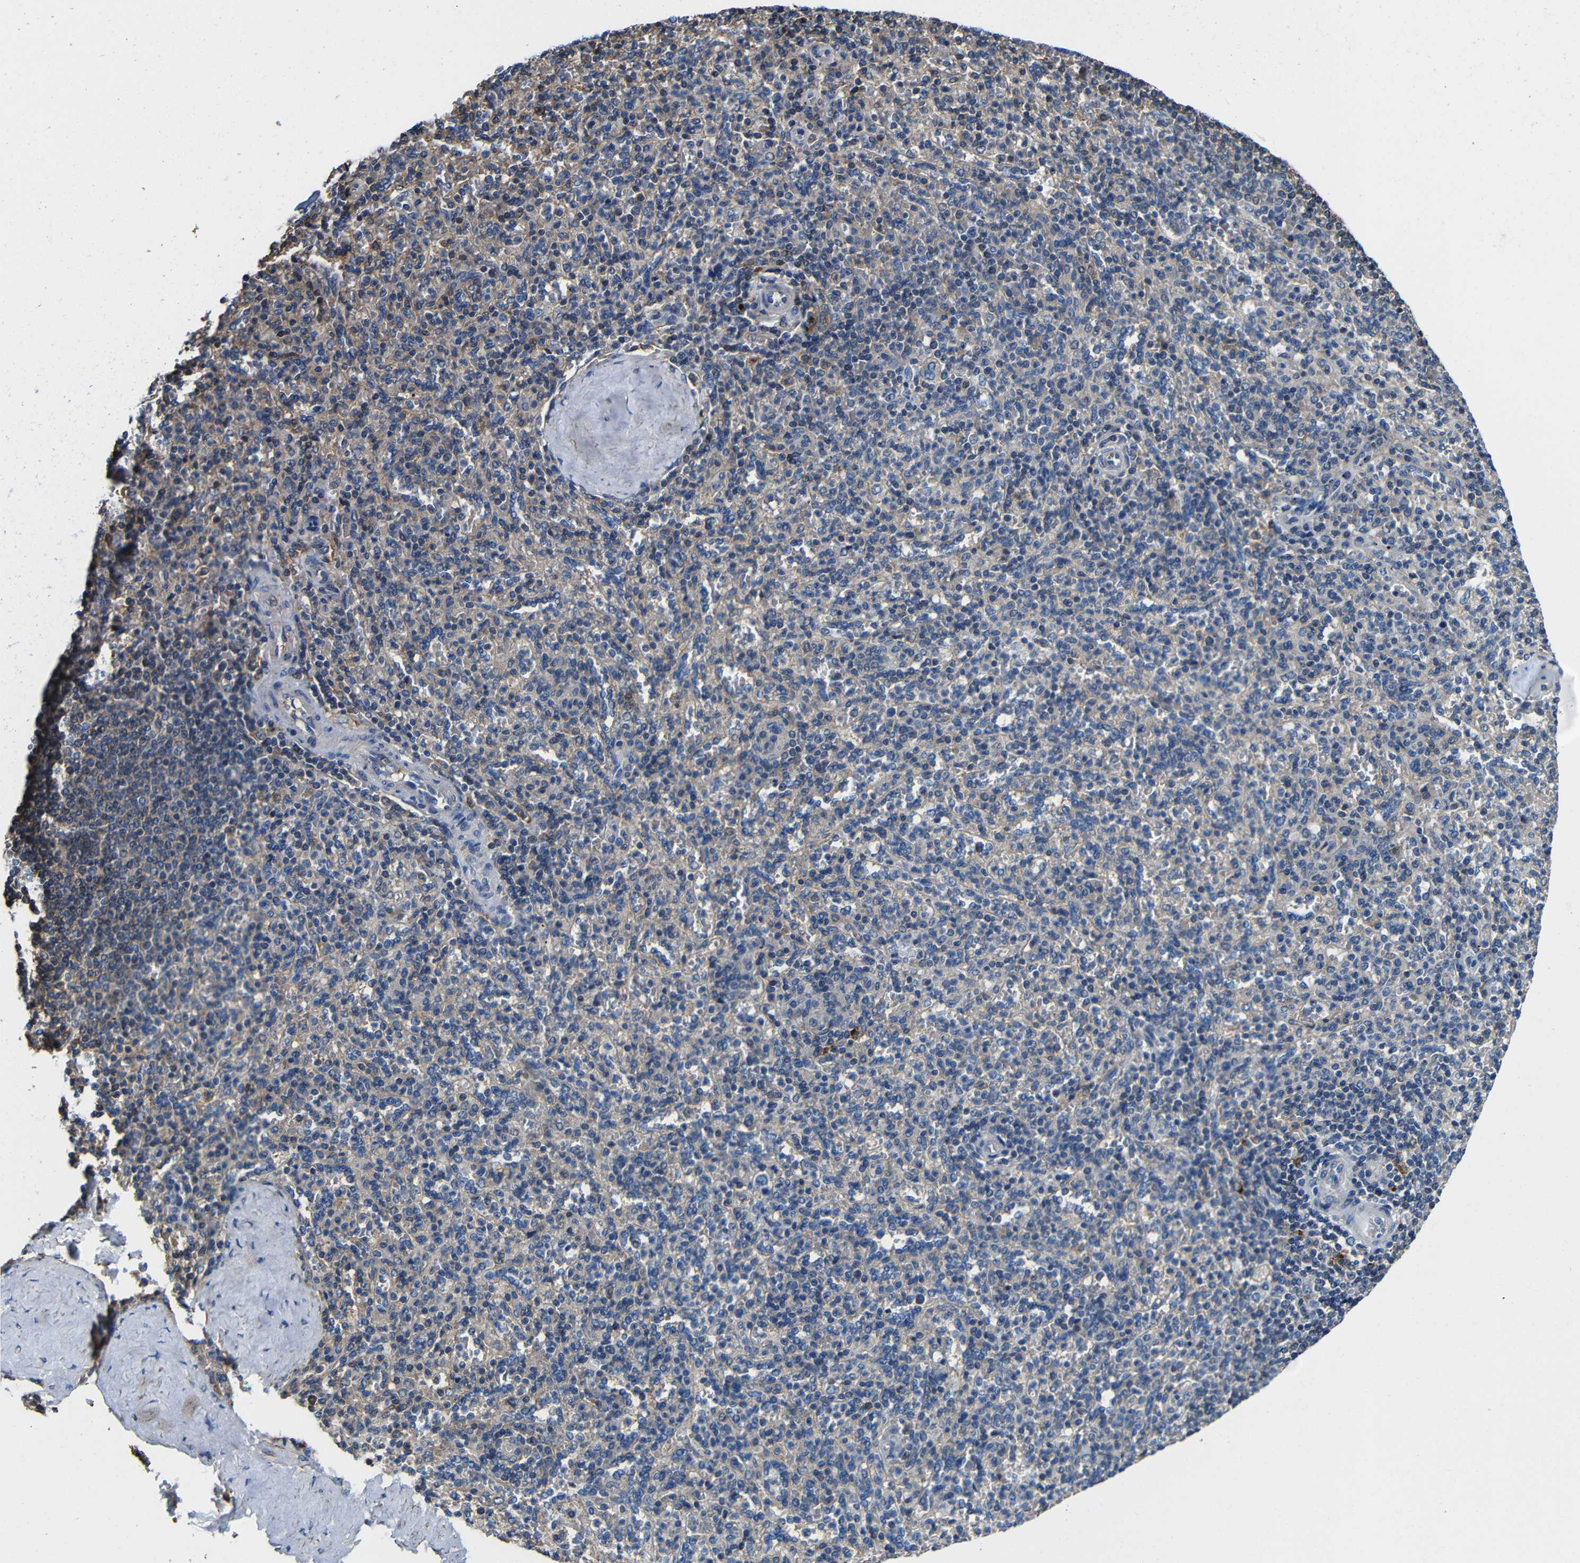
{"staining": {"intensity": "weak", "quantity": "25%-75%", "location": "cytoplasmic/membranous"}, "tissue": "spleen", "cell_type": "Cells in red pulp", "image_type": "normal", "snomed": [{"axis": "morphology", "description": "Normal tissue, NOS"}, {"axis": "topography", "description": "Spleen"}], "caption": "Cells in red pulp reveal weak cytoplasmic/membranous expression in approximately 25%-75% of cells in benign spleen. Nuclei are stained in blue.", "gene": "GDI1", "patient": {"sex": "male", "age": 36}}